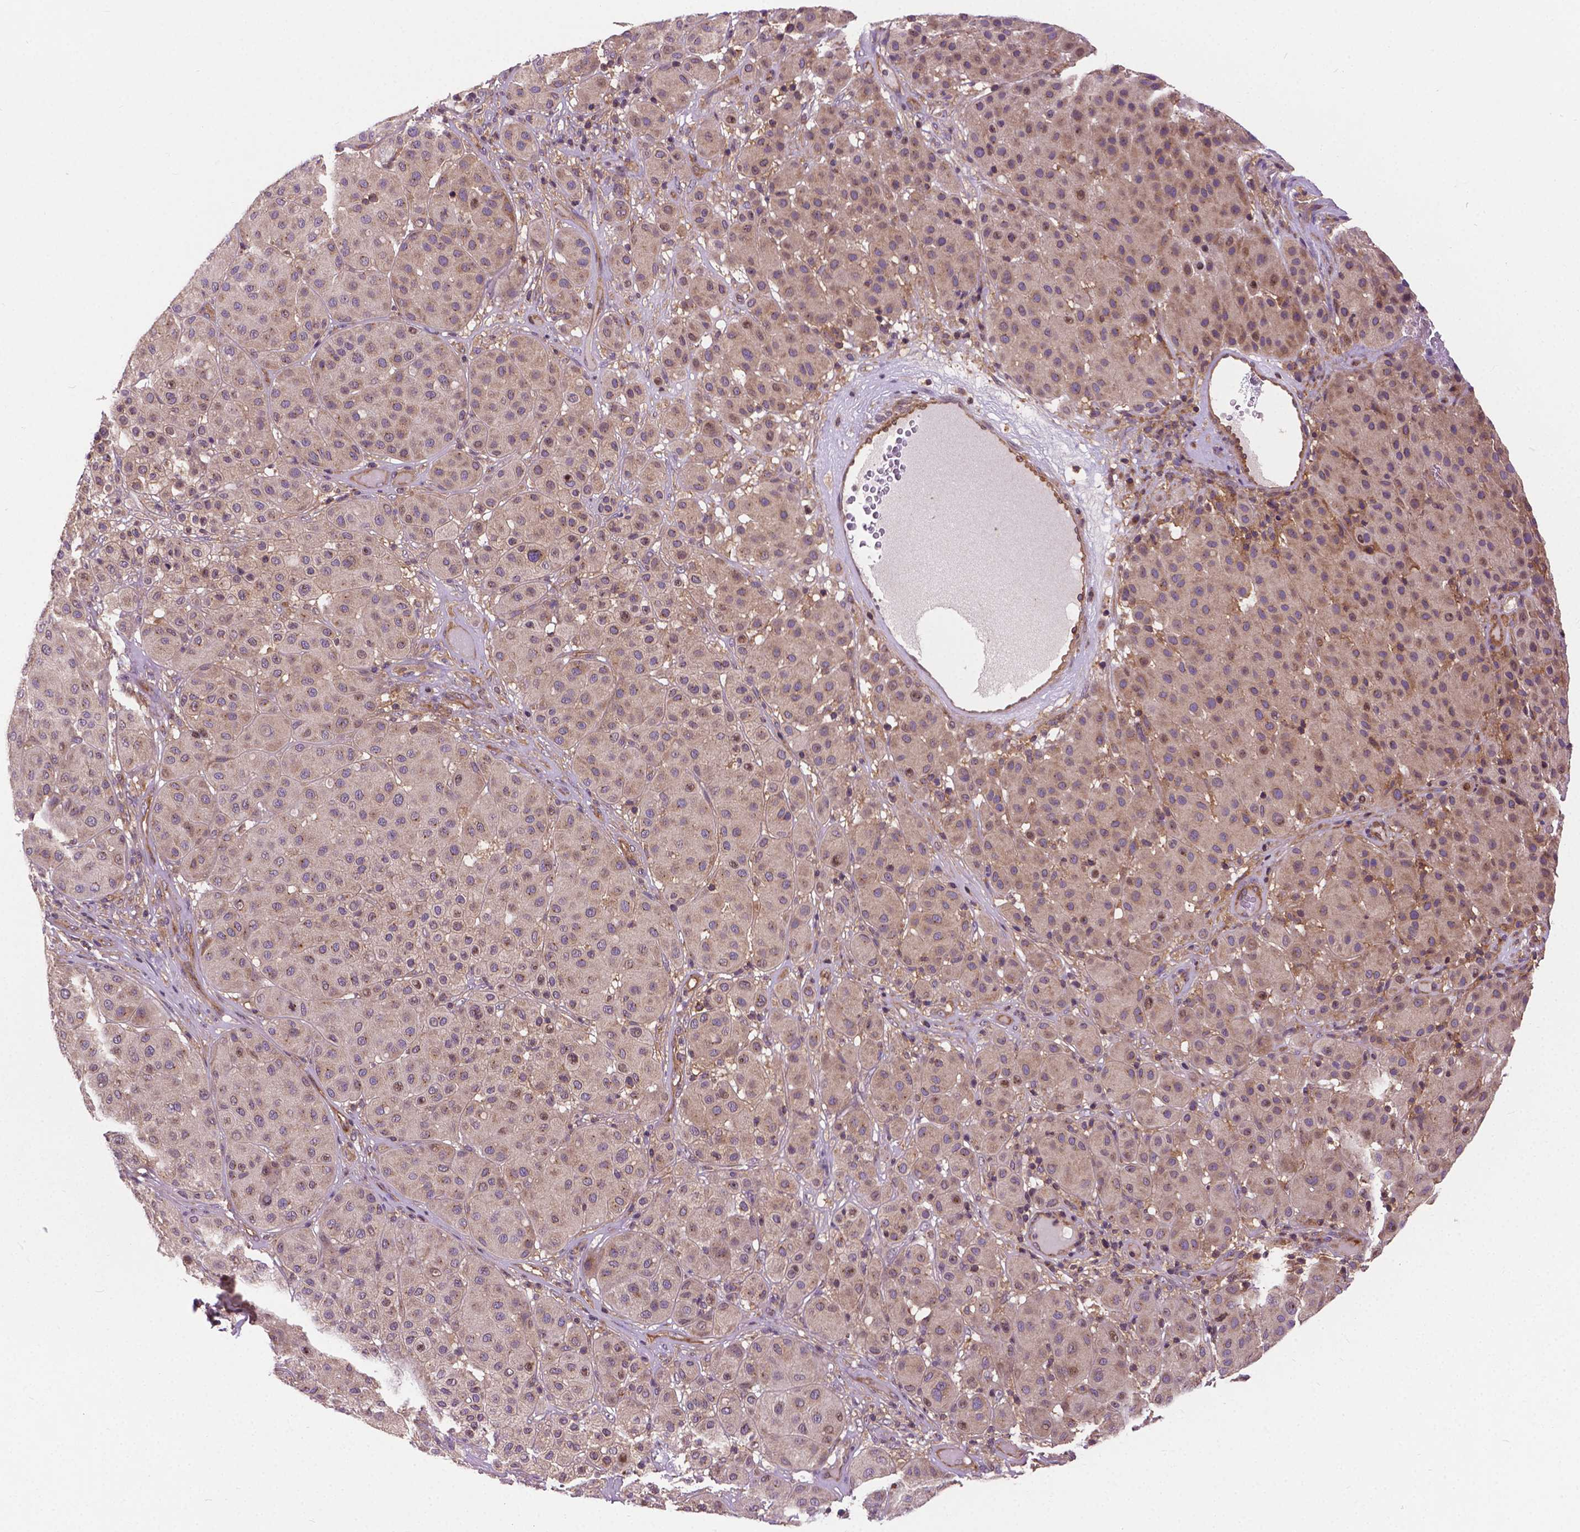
{"staining": {"intensity": "weak", "quantity": ">75%", "location": "cytoplasmic/membranous"}, "tissue": "melanoma", "cell_type": "Tumor cells", "image_type": "cancer", "snomed": [{"axis": "morphology", "description": "Malignant melanoma, Metastatic site"}, {"axis": "topography", "description": "Smooth muscle"}], "caption": "The image demonstrates a brown stain indicating the presence of a protein in the cytoplasmic/membranous of tumor cells in malignant melanoma (metastatic site).", "gene": "MZT1", "patient": {"sex": "male", "age": 41}}